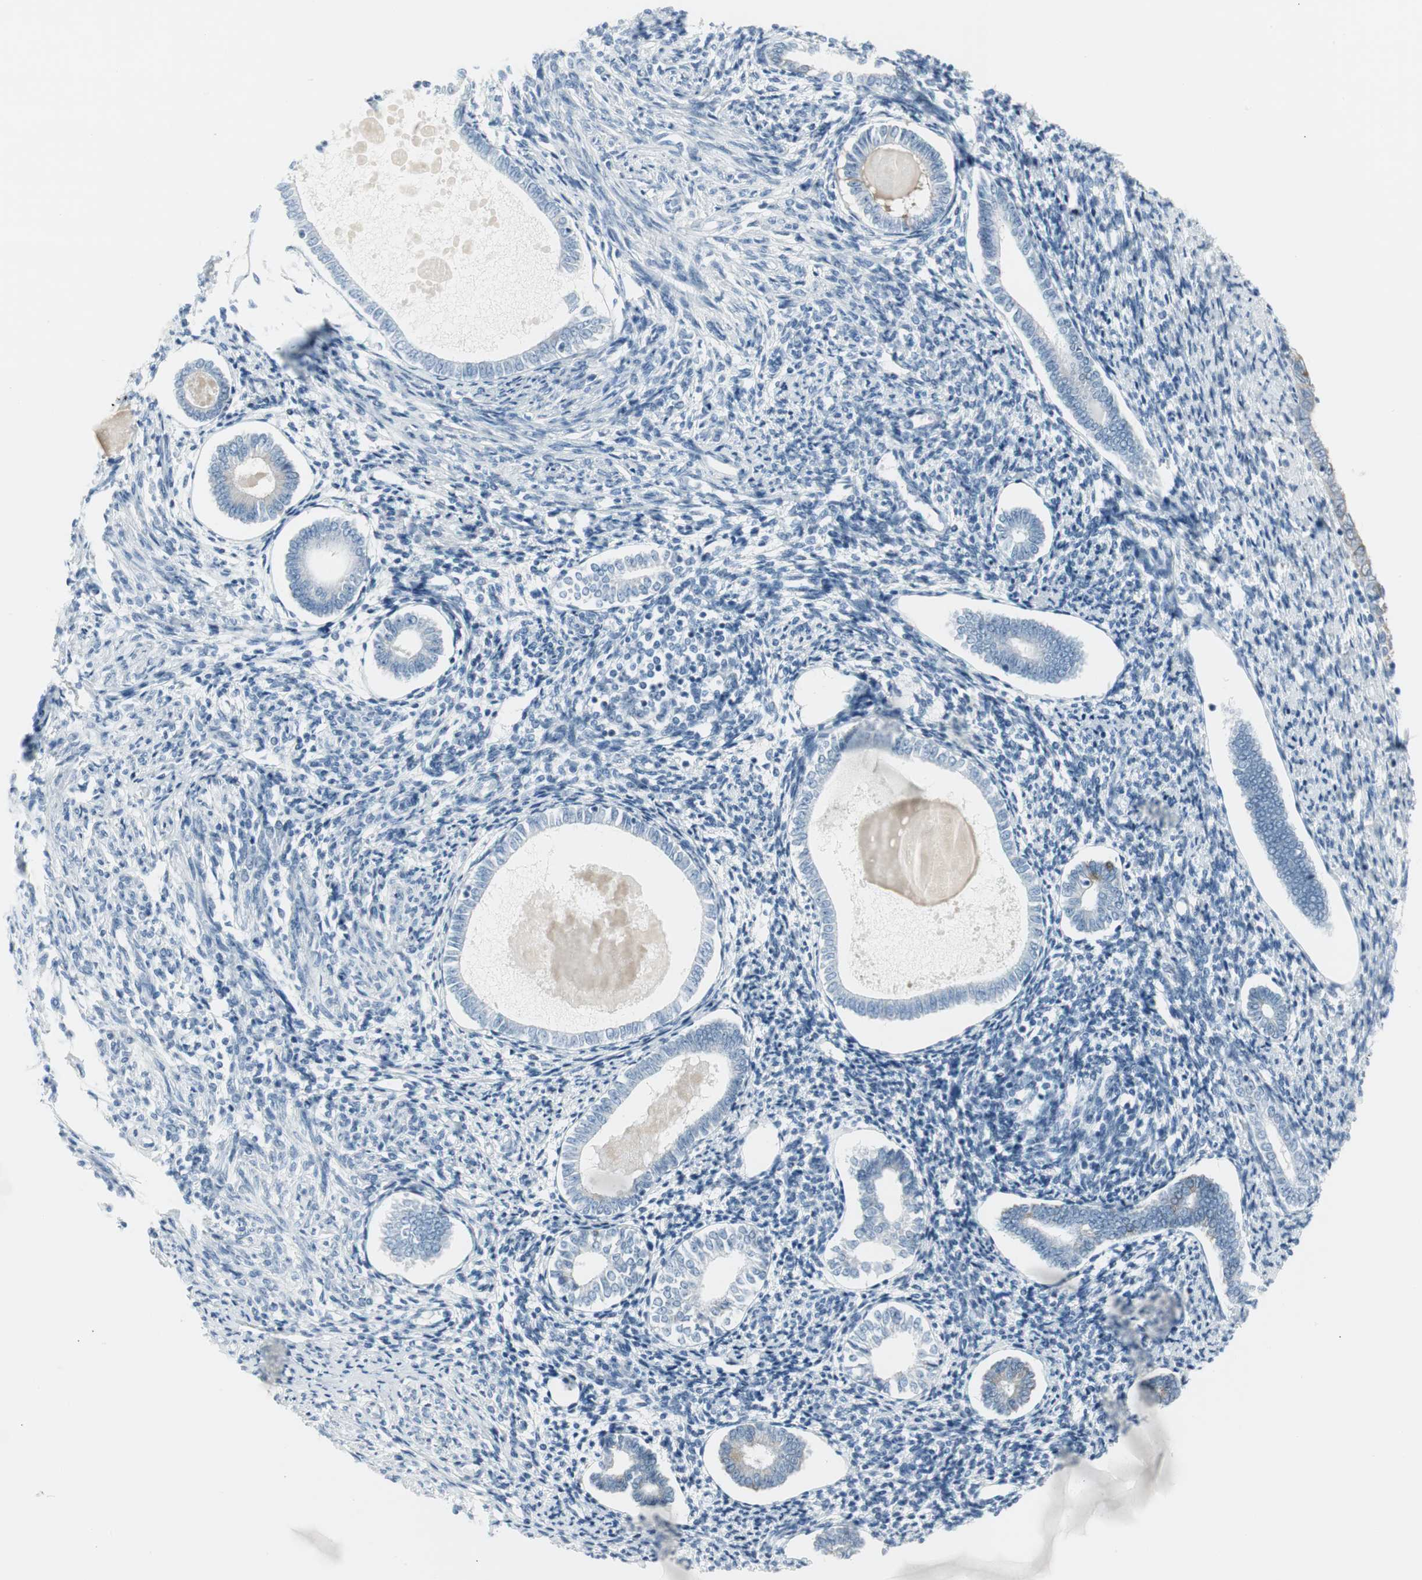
{"staining": {"intensity": "negative", "quantity": "none", "location": "none"}, "tissue": "endometrium", "cell_type": "Cells in endometrial stroma", "image_type": "normal", "snomed": [{"axis": "morphology", "description": "Normal tissue, NOS"}, {"axis": "topography", "description": "Endometrium"}], "caption": "Image shows no protein expression in cells in endometrial stroma of unremarkable endometrium. The staining was performed using DAB to visualize the protein expression in brown, while the nuclei were stained in blue with hematoxylin (Magnification: 20x).", "gene": "AGR2", "patient": {"sex": "female", "age": 71}}